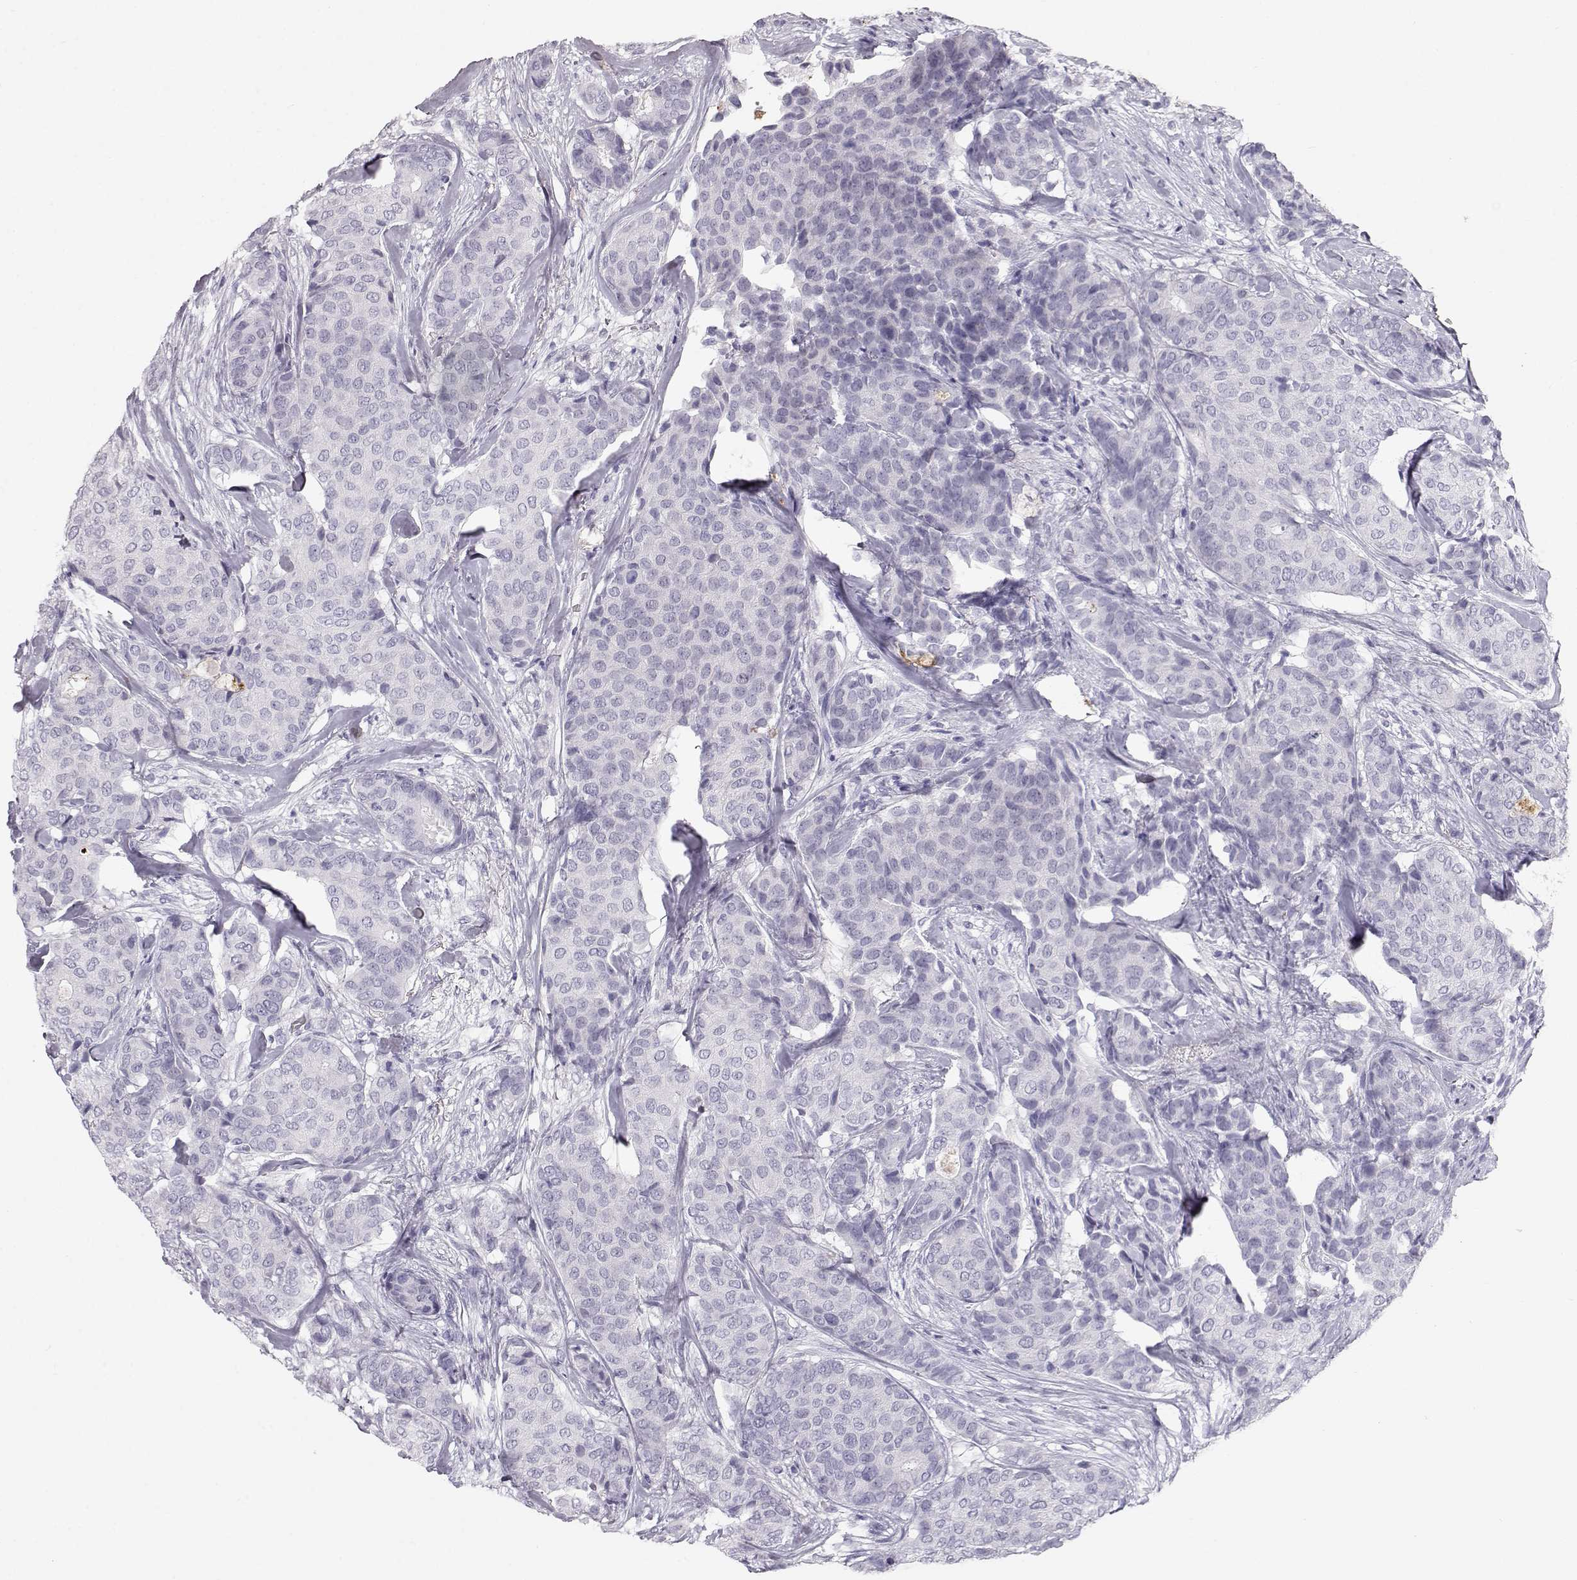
{"staining": {"intensity": "negative", "quantity": "none", "location": "none"}, "tissue": "breast cancer", "cell_type": "Tumor cells", "image_type": "cancer", "snomed": [{"axis": "morphology", "description": "Duct carcinoma"}, {"axis": "topography", "description": "Breast"}], "caption": "Tumor cells are negative for protein expression in human breast cancer (intraductal carcinoma). (DAB (3,3'-diaminobenzidine) IHC with hematoxylin counter stain).", "gene": "KRTAP16-1", "patient": {"sex": "female", "age": 75}}